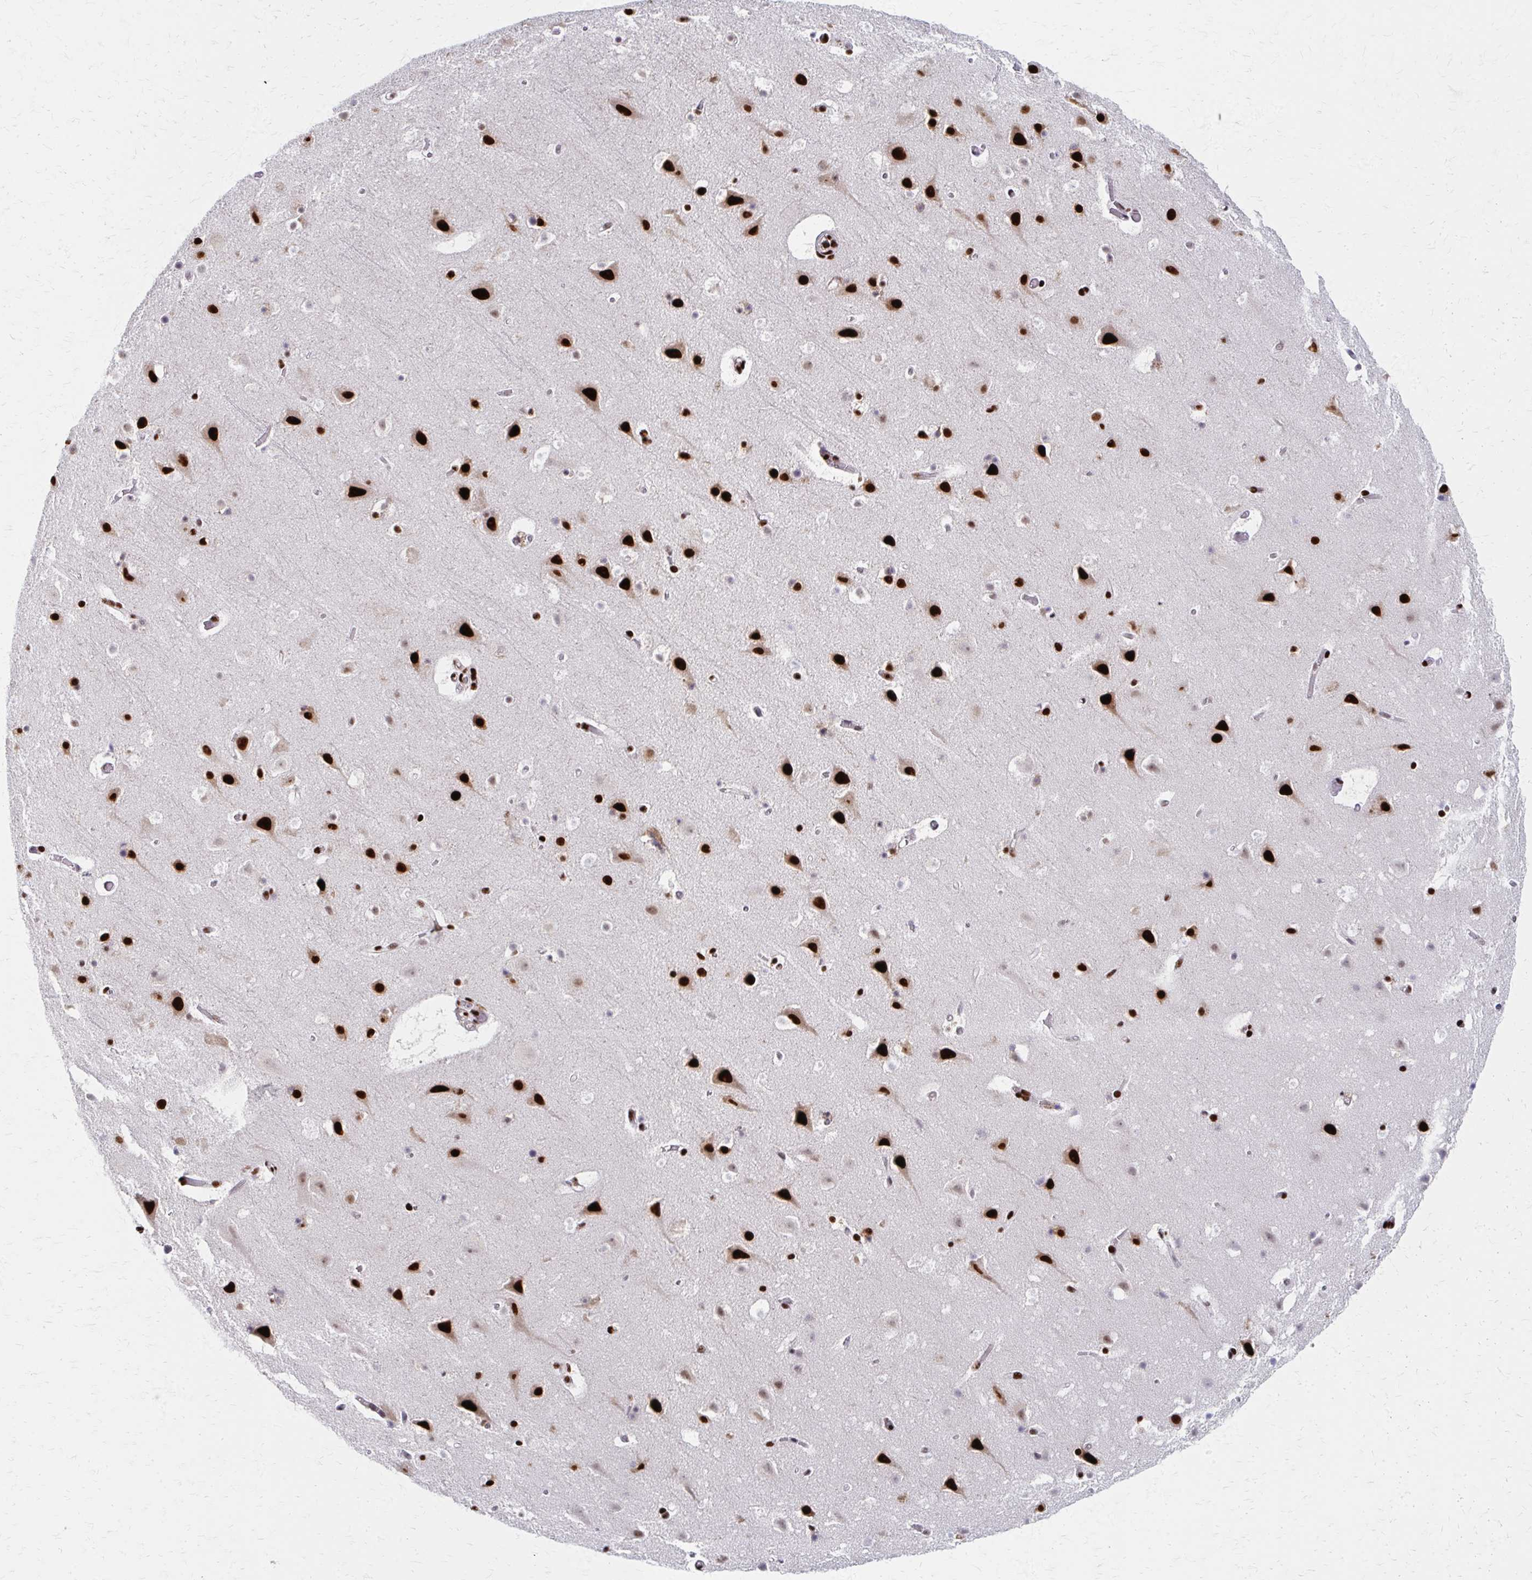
{"staining": {"intensity": "strong", "quantity": "25%-75%", "location": "nuclear"}, "tissue": "cerebral cortex", "cell_type": "Endothelial cells", "image_type": "normal", "snomed": [{"axis": "morphology", "description": "Normal tissue, NOS"}, {"axis": "topography", "description": "Cerebral cortex"}], "caption": "This image demonstrates immunohistochemistry (IHC) staining of normal human cerebral cortex, with high strong nuclear staining in approximately 25%-75% of endothelial cells.", "gene": "CNKSR3", "patient": {"sex": "female", "age": 42}}